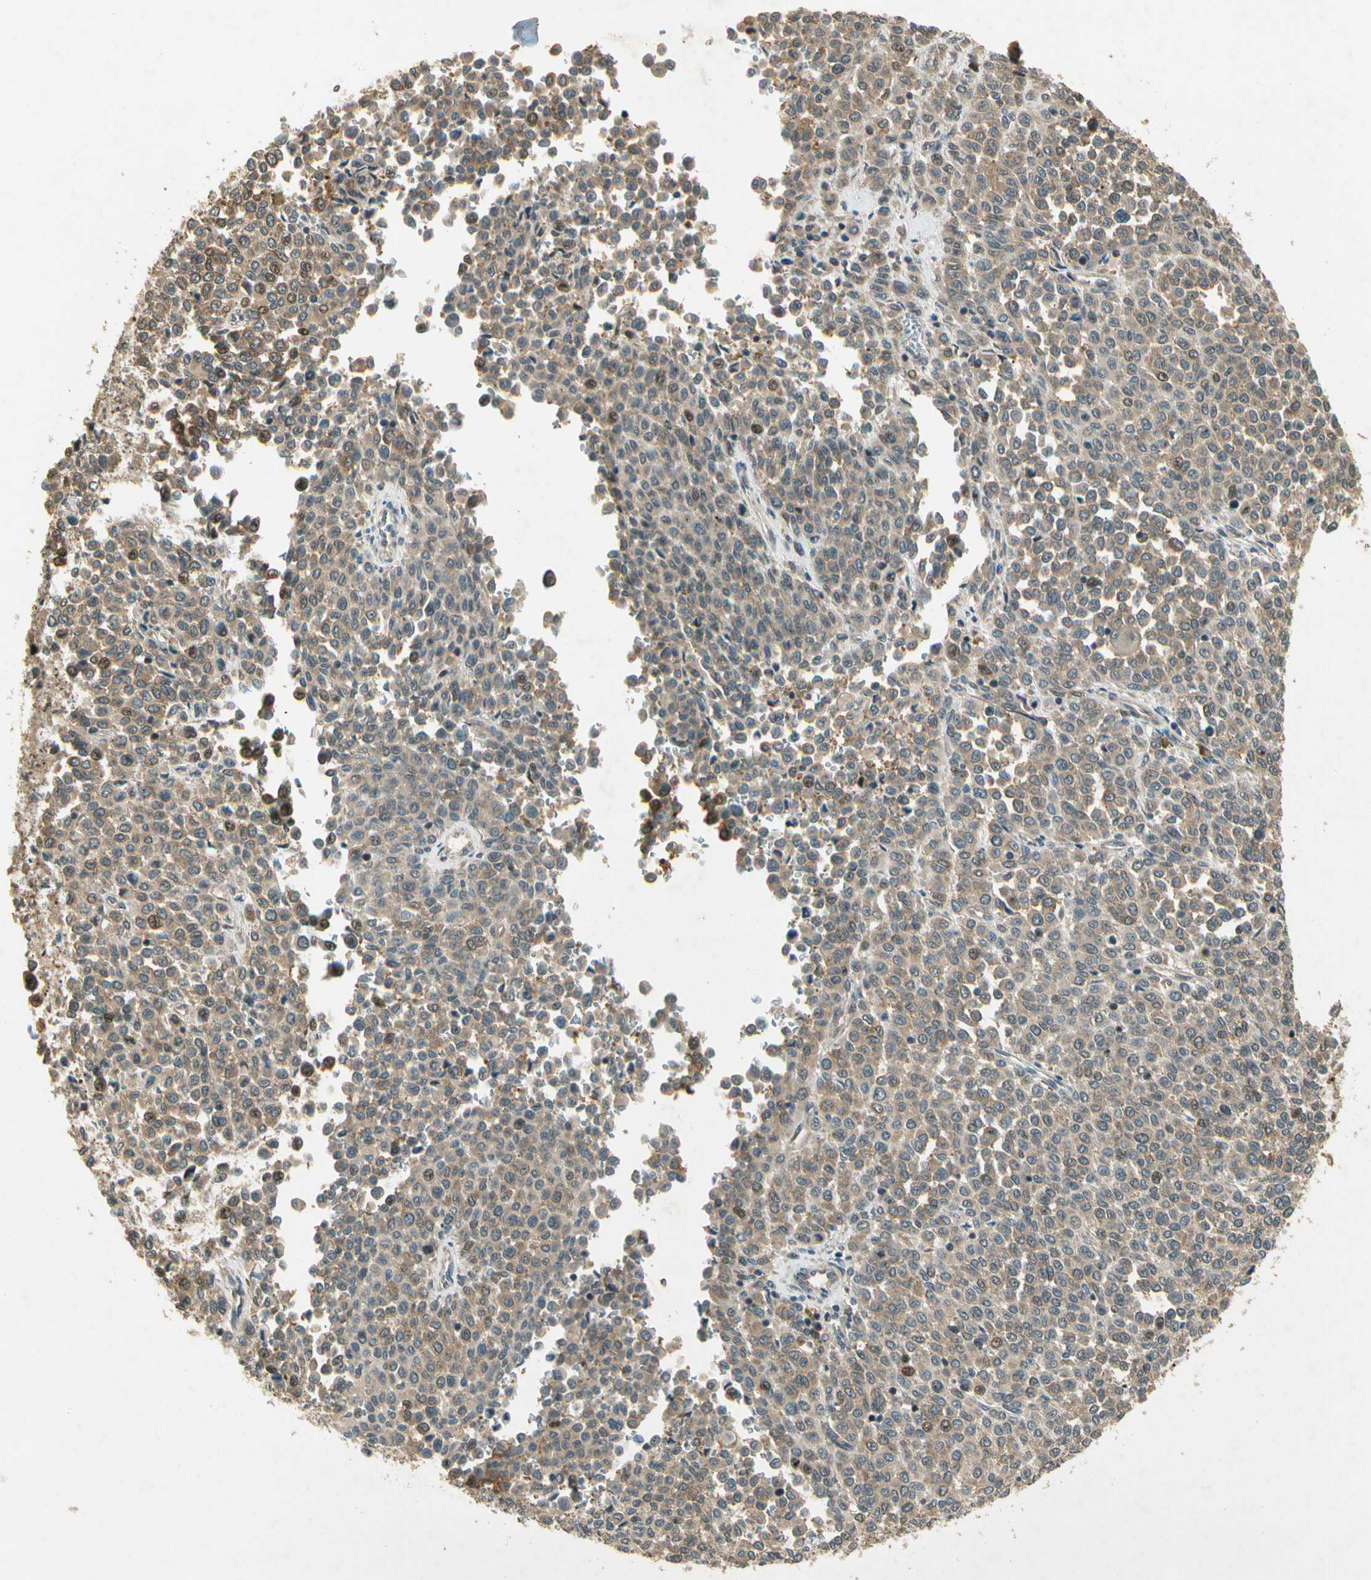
{"staining": {"intensity": "weak", "quantity": ">75%", "location": "cytoplasmic/membranous"}, "tissue": "melanoma", "cell_type": "Tumor cells", "image_type": "cancer", "snomed": [{"axis": "morphology", "description": "Malignant melanoma, Metastatic site"}, {"axis": "topography", "description": "Pancreas"}], "caption": "Protein expression analysis of melanoma demonstrates weak cytoplasmic/membranous positivity in approximately >75% of tumor cells.", "gene": "EIF1AX", "patient": {"sex": "female", "age": 30}}